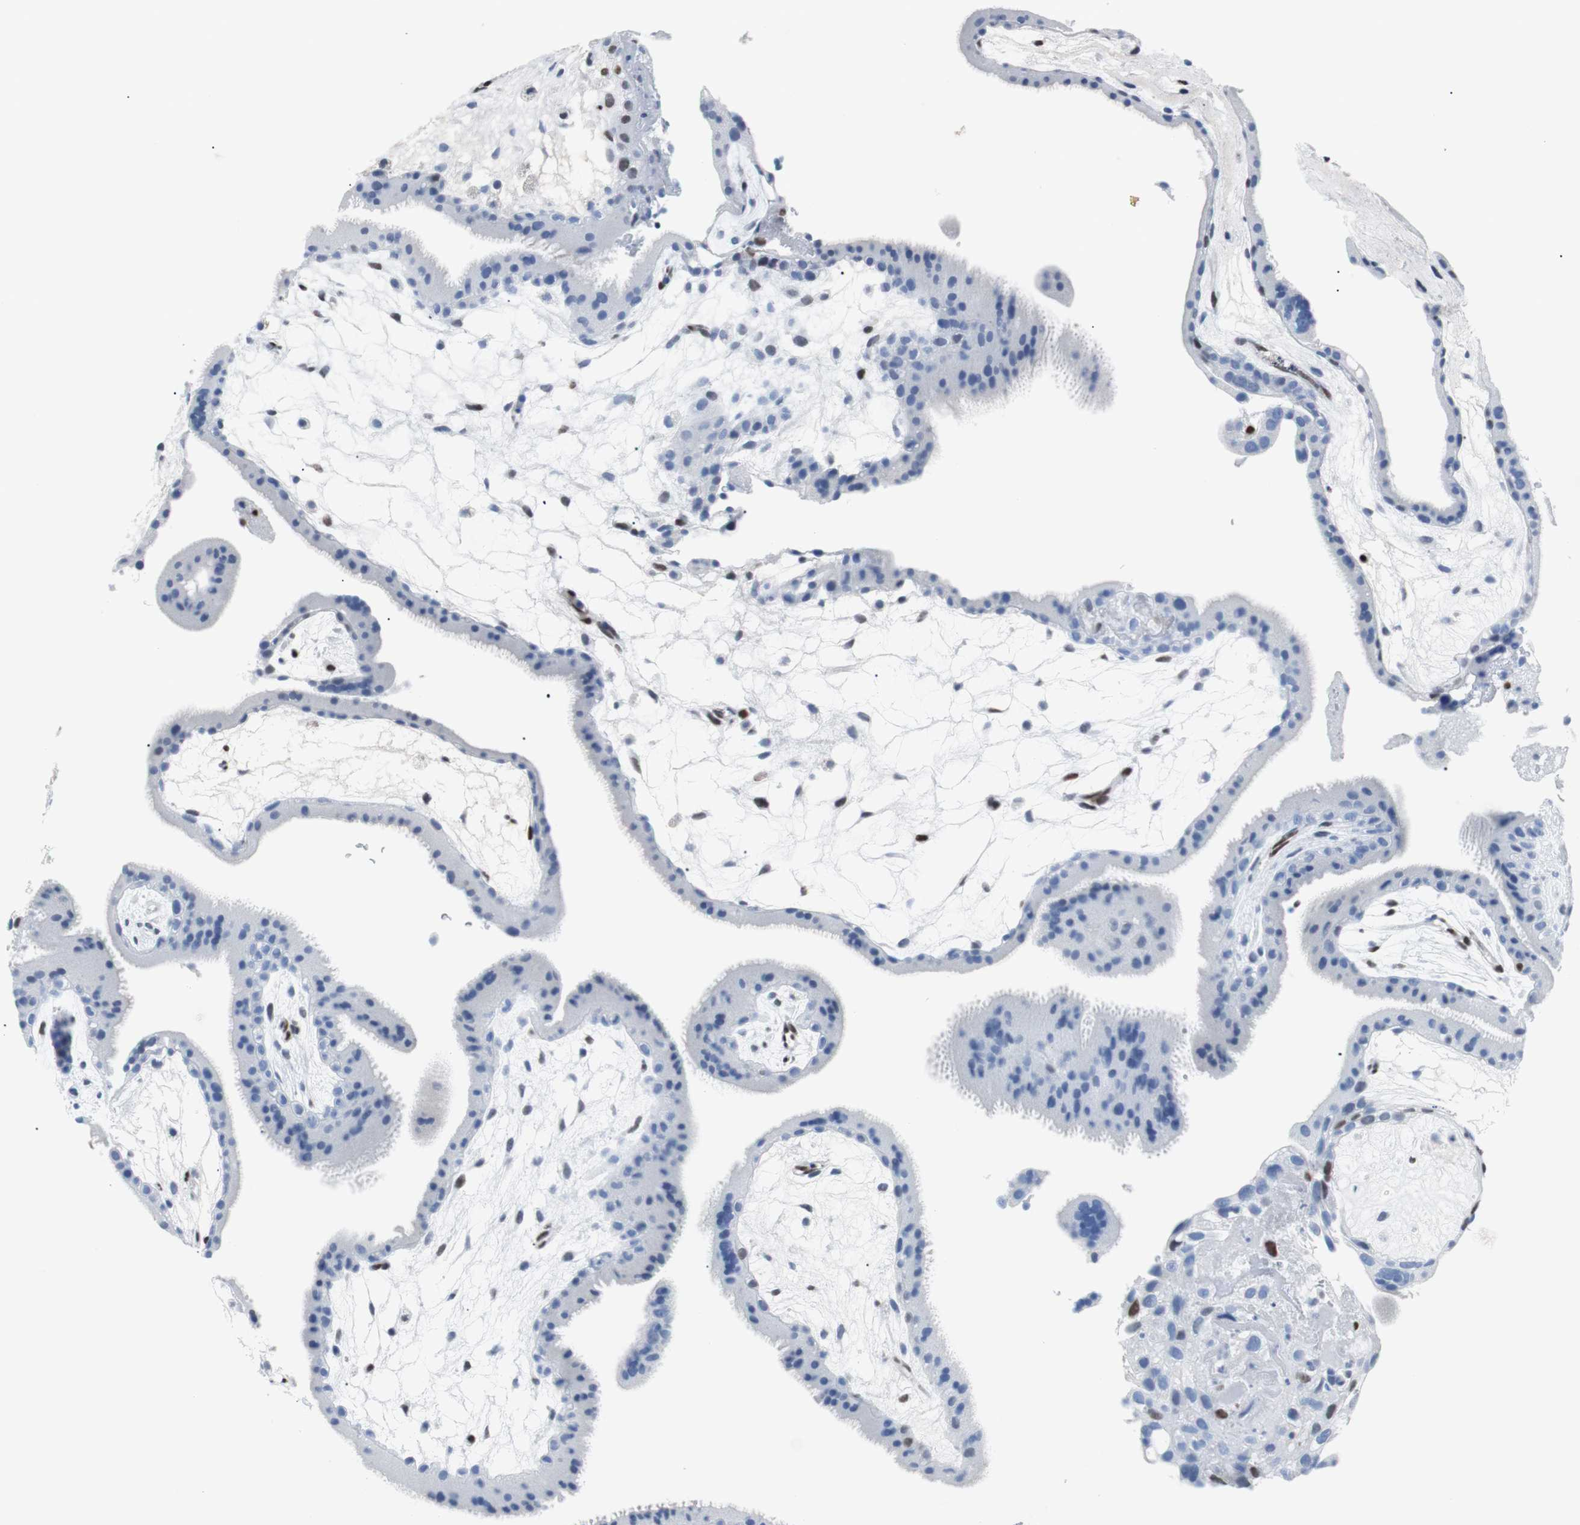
{"staining": {"intensity": "strong", "quantity": "<25%", "location": "nuclear"}, "tissue": "placenta", "cell_type": "Decidual cells", "image_type": "normal", "snomed": [{"axis": "morphology", "description": "Normal tissue, NOS"}, {"axis": "topography", "description": "Placenta"}], "caption": "A medium amount of strong nuclear positivity is appreciated in about <25% of decidual cells in benign placenta. The protein is stained brown, and the nuclei are stained in blue (DAB IHC with brightfield microscopy, high magnification).", "gene": "JUN", "patient": {"sex": "female", "age": 19}}